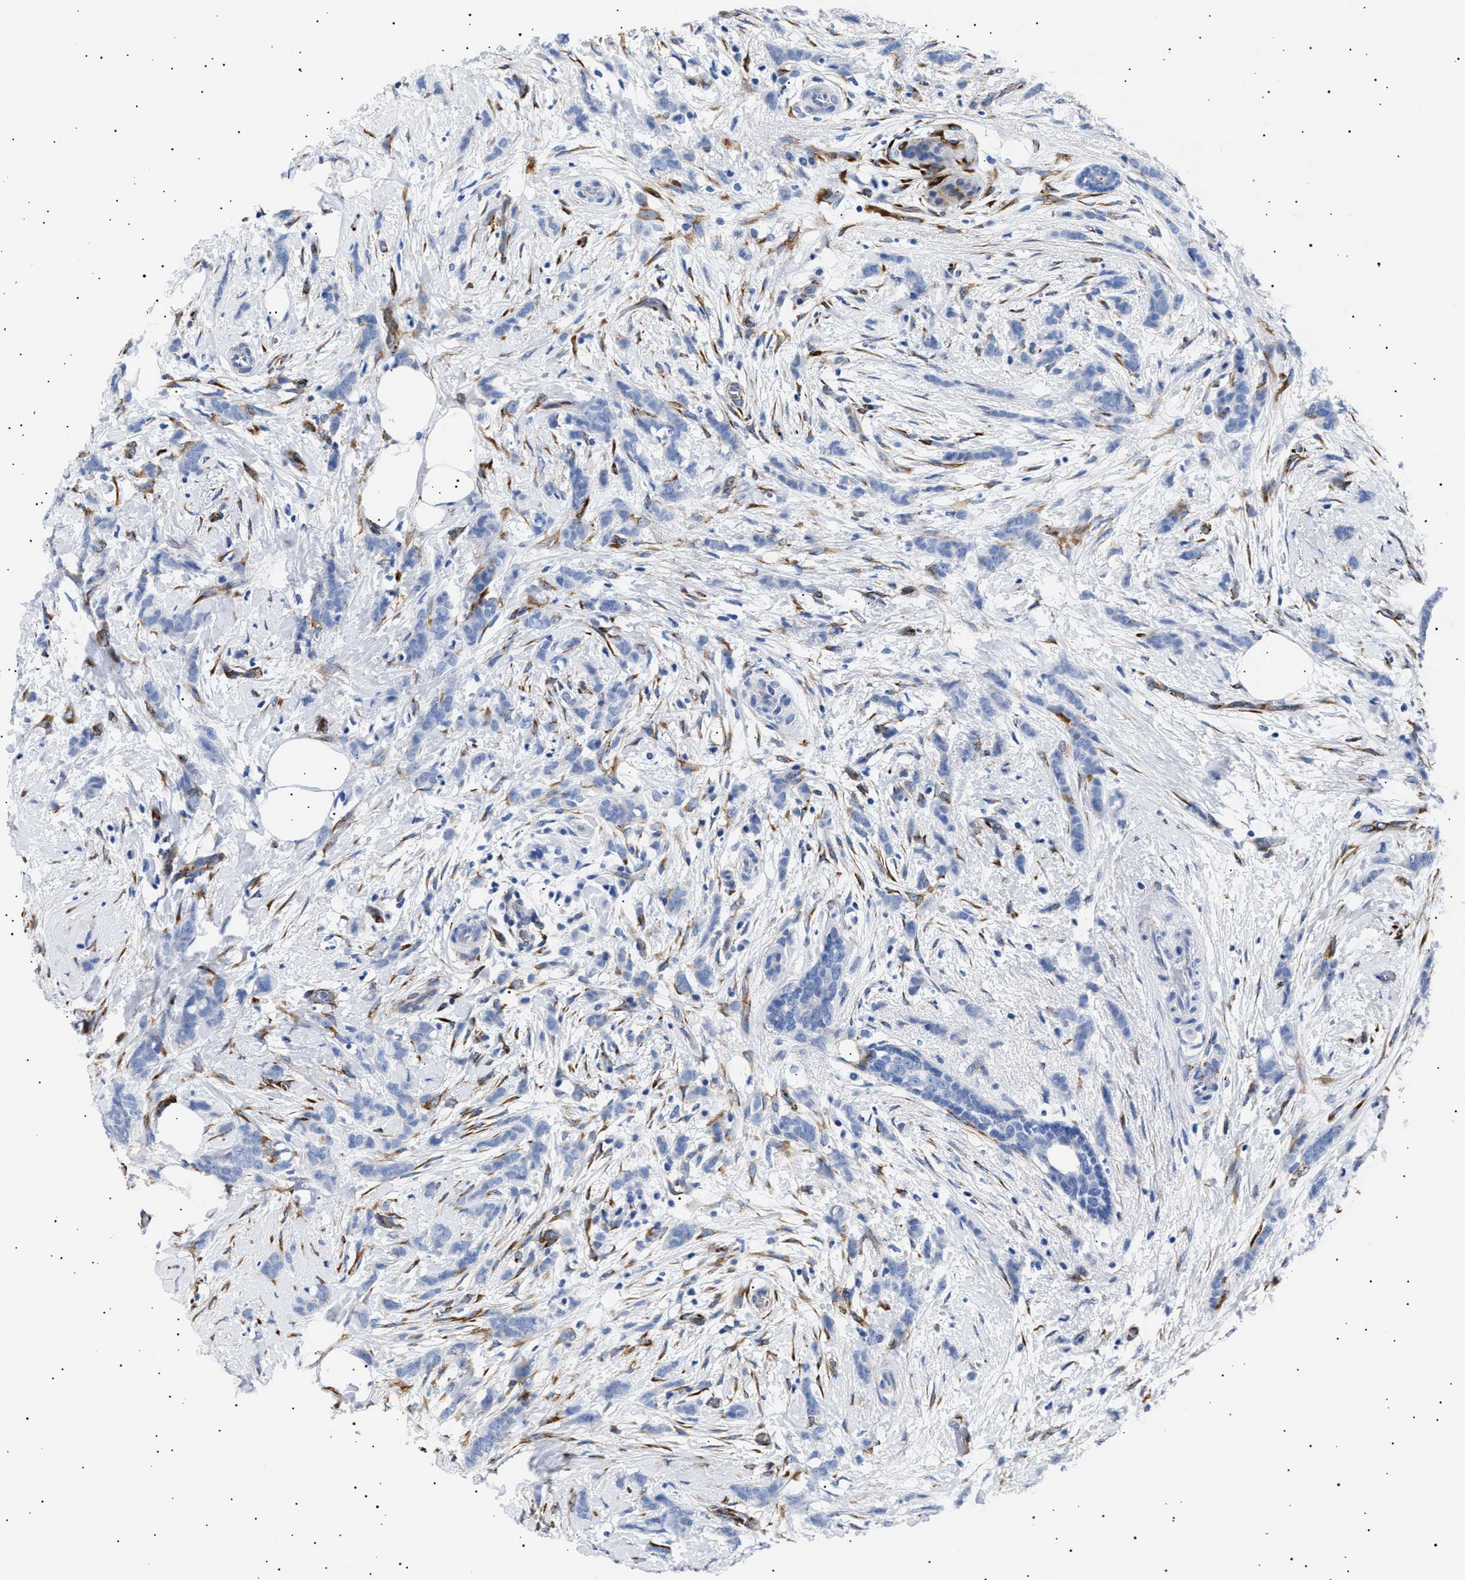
{"staining": {"intensity": "negative", "quantity": "none", "location": "none"}, "tissue": "breast cancer", "cell_type": "Tumor cells", "image_type": "cancer", "snomed": [{"axis": "morphology", "description": "Lobular carcinoma, in situ"}, {"axis": "morphology", "description": "Lobular carcinoma"}, {"axis": "topography", "description": "Breast"}], "caption": "Tumor cells show no significant protein staining in breast cancer (lobular carcinoma in situ).", "gene": "HEMGN", "patient": {"sex": "female", "age": 41}}